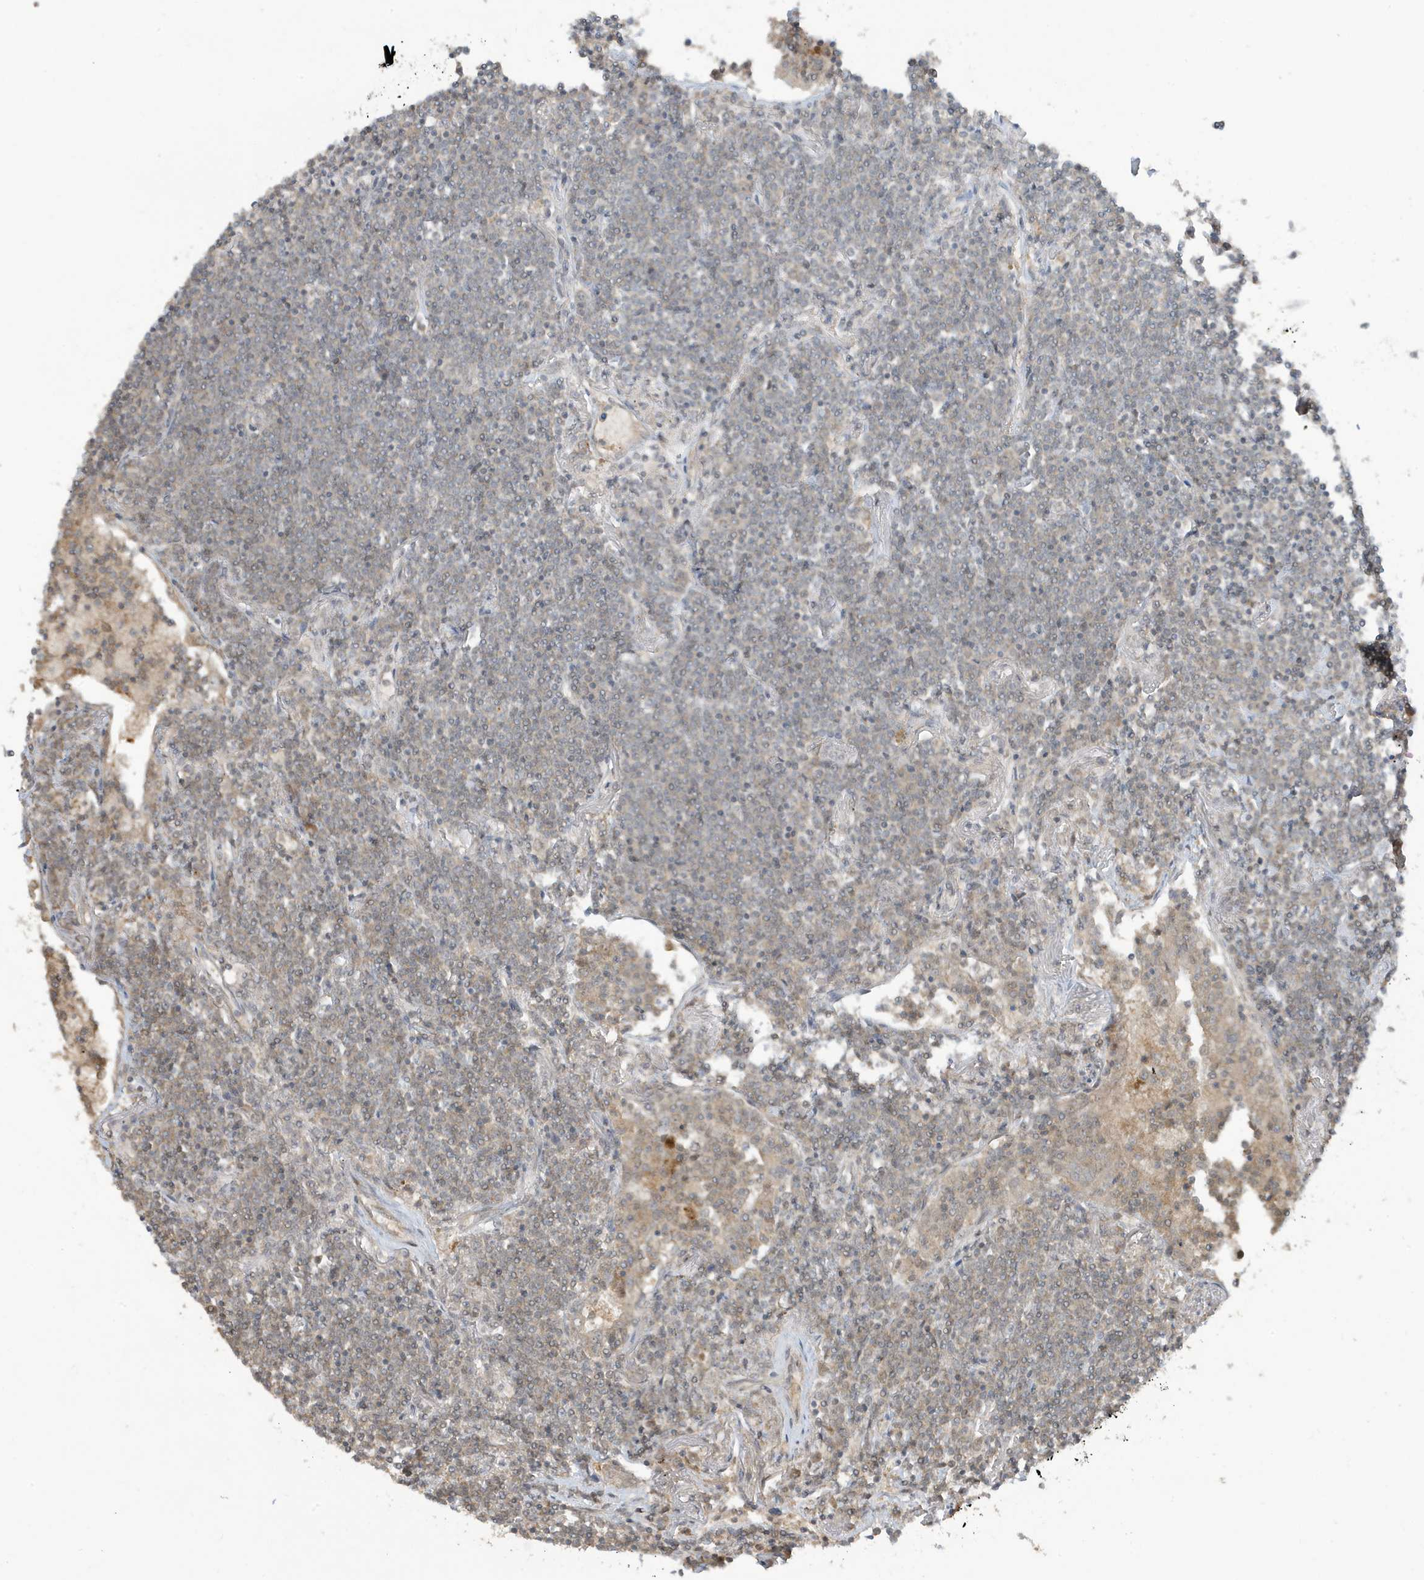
{"staining": {"intensity": "weak", "quantity": "<25%", "location": "cytoplasmic/membranous"}, "tissue": "lymphoma", "cell_type": "Tumor cells", "image_type": "cancer", "snomed": [{"axis": "morphology", "description": "Malignant lymphoma, non-Hodgkin's type, Low grade"}, {"axis": "topography", "description": "Lung"}], "caption": "DAB immunohistochemical staining of lymphoma demonstrates no significant positivity in tumor cells.", "gene": "PRRT3", "patient": {"sex": "female", "age": 71}}